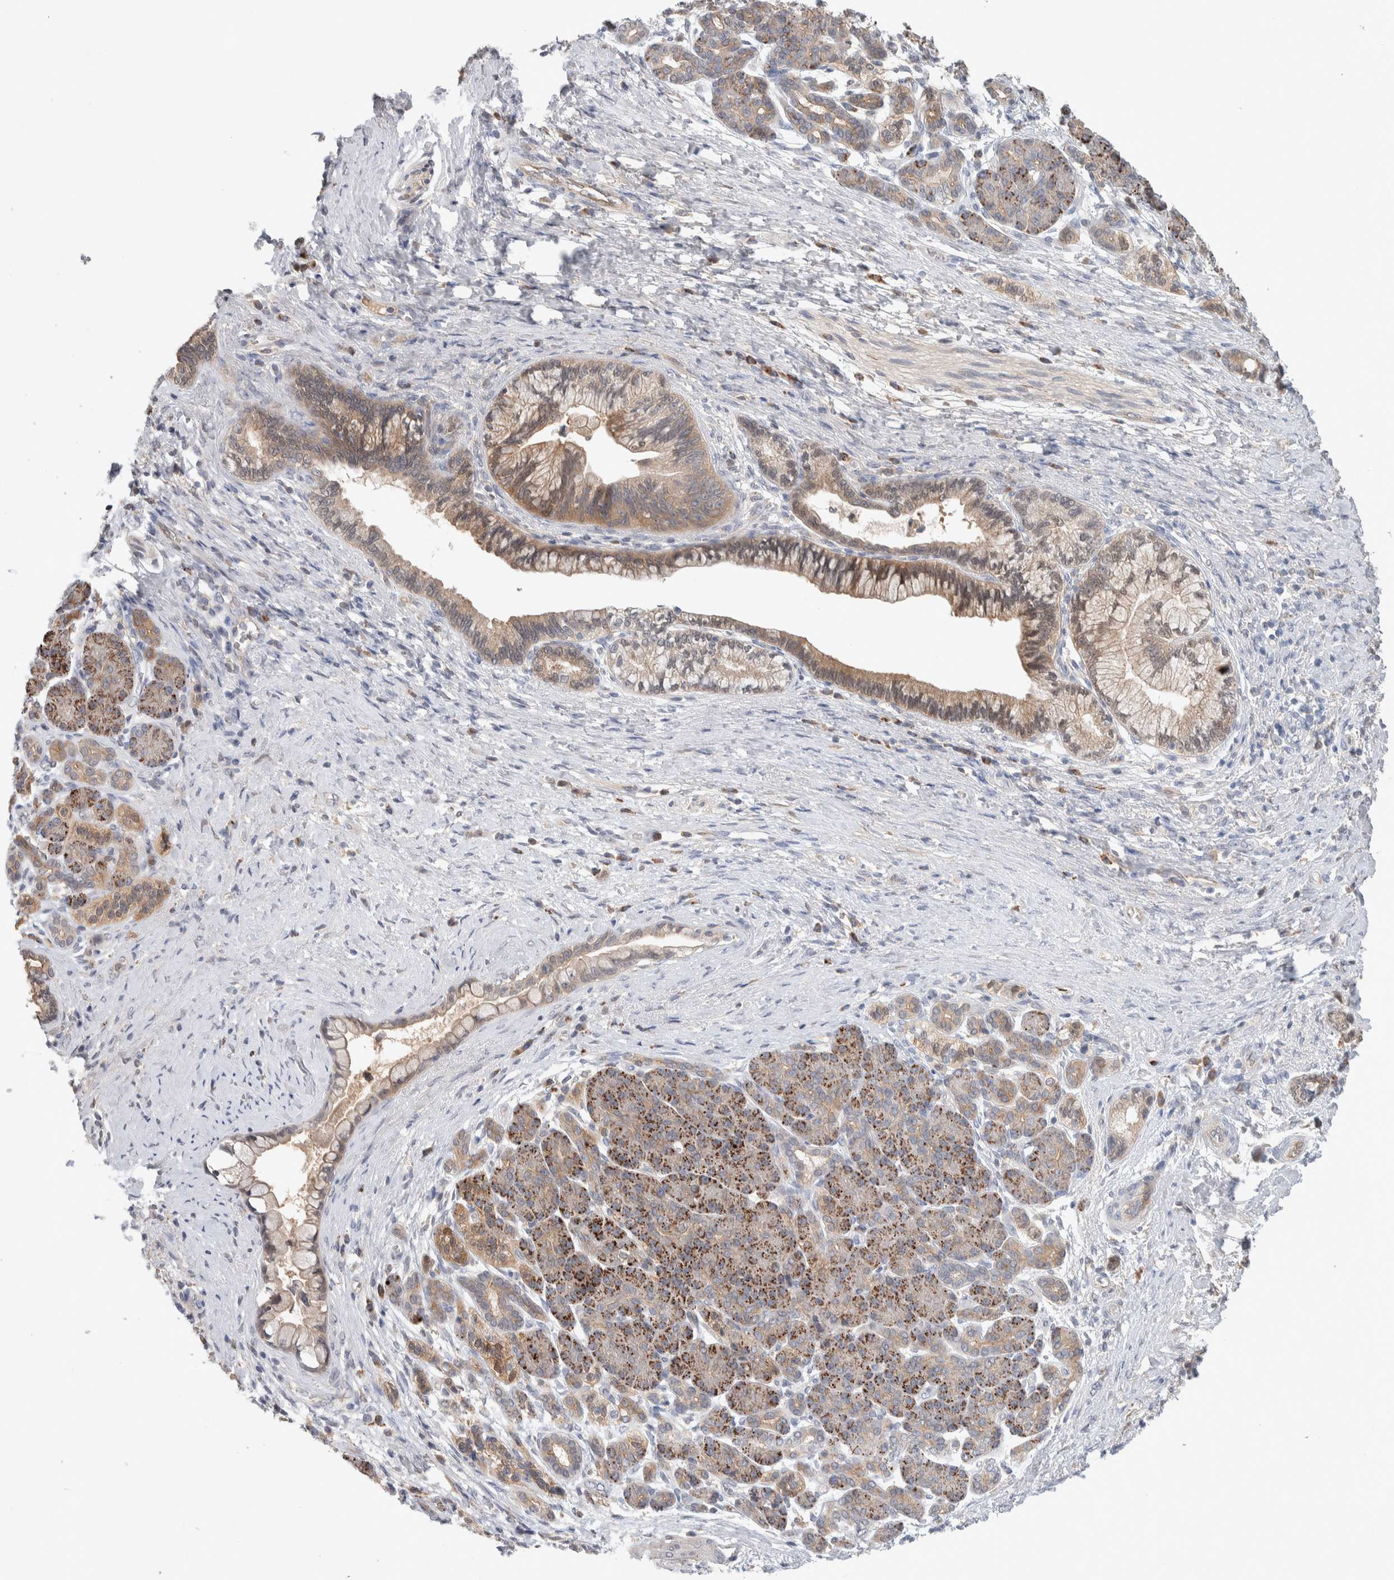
{"staining": {"intensity": "moderate", "quantity": ">75%", "location": "cytoplasmic/membranous"}, "tissue": "pancreatic cancer", "cell_type": "Tumor cells", "image_type": "cancer", "snomed": [{"axis": "morphology", "description": "Adenocarcinoma, NOS"}, {"axis": "topography", "description": "Pancreas"}], "caption": "High-magnification brightfield microscopy of pancreatic cancer (adenocarcinoma) stained with DAB (3,3'-diaminobenzidine) (brown) and counterstained with hematoxylin (blue). tumor cells exhibit moderate cytoplasmic/membranous staining is present in about>75% of cells.", "gene": "DEPTOR", "patient": {"sex": "male", "age": 59}}